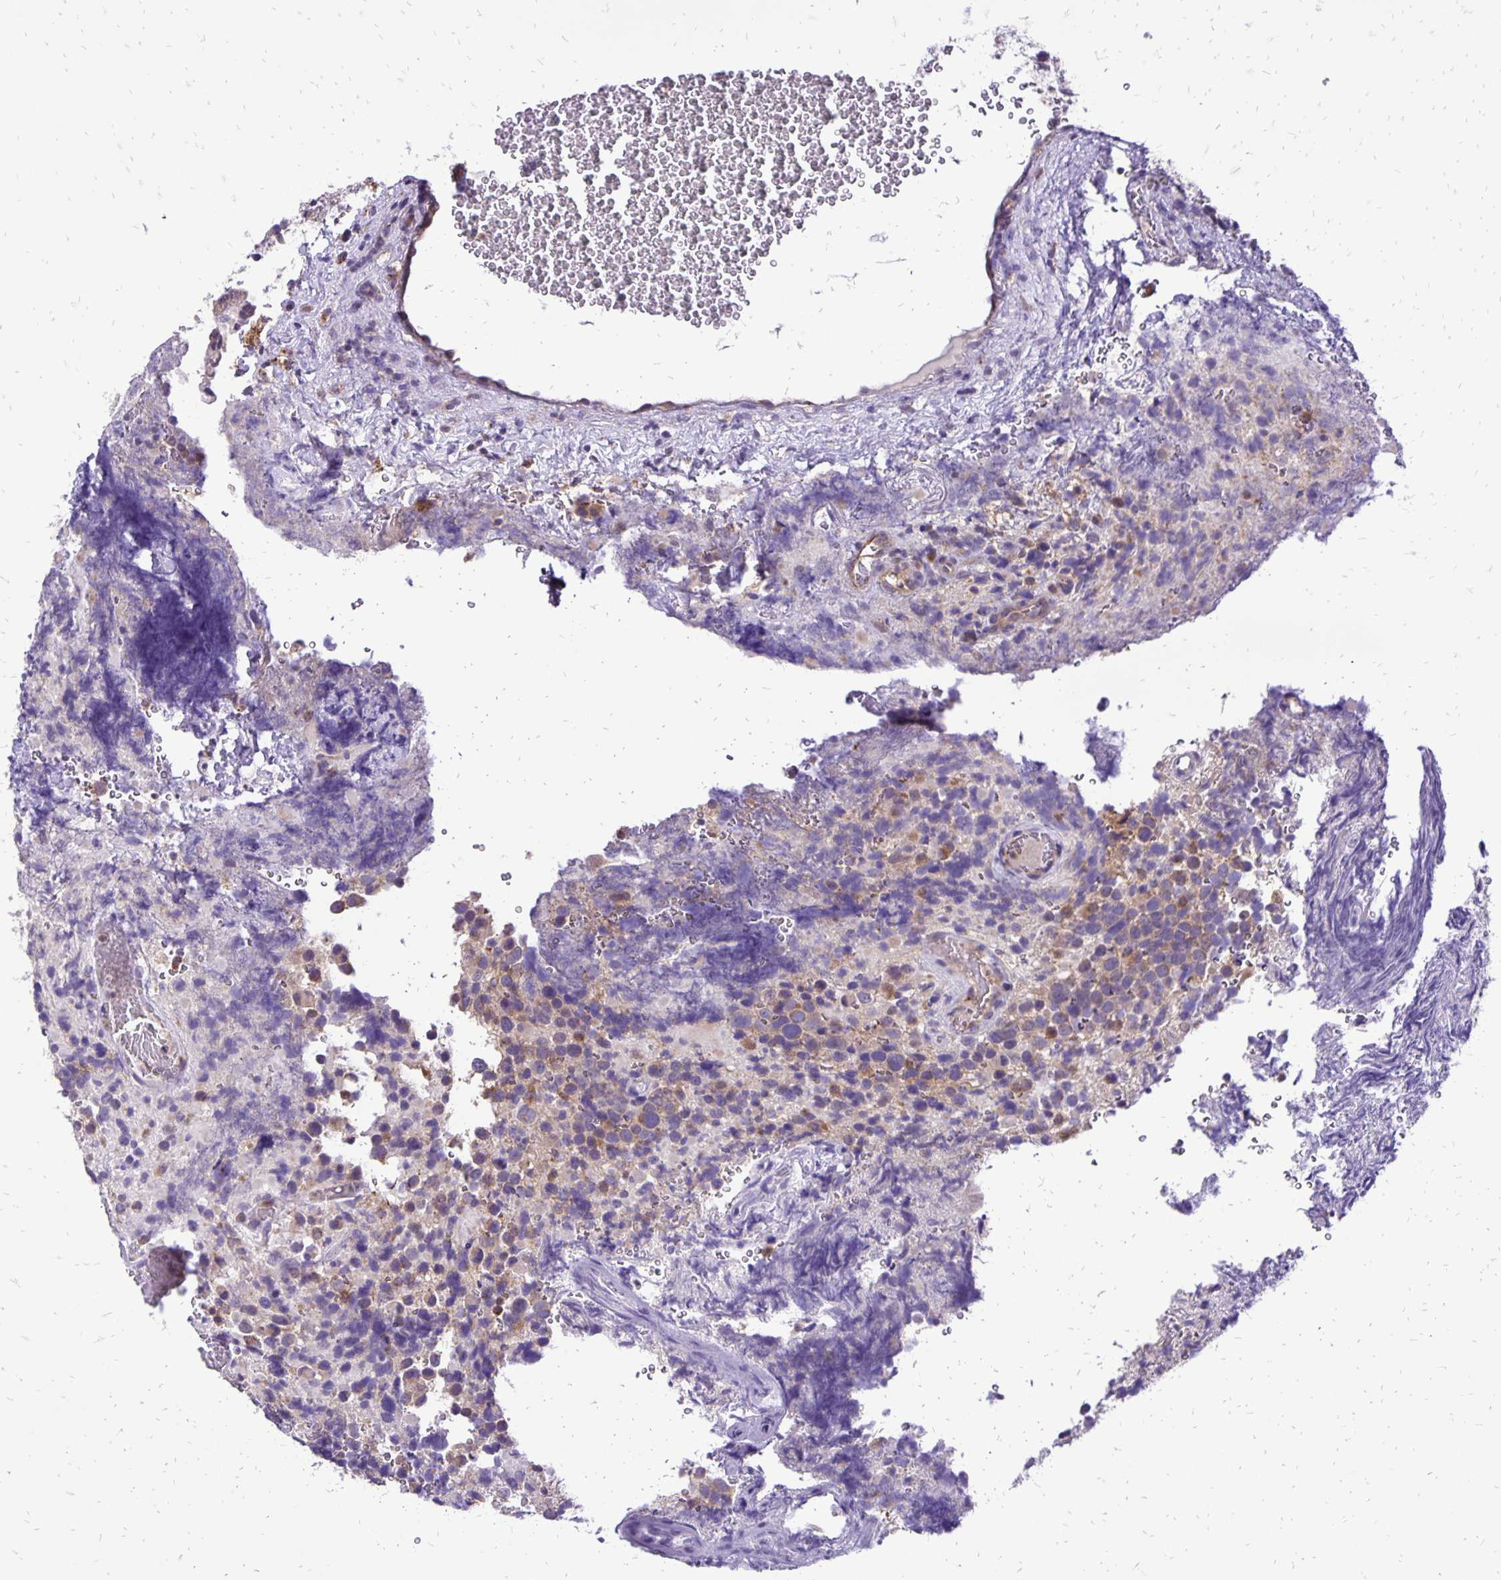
{"staining": {"intensity": "weak", "quantity": "<25%", "location": "cytoplasmic/membranous"}, "tissue": "glioma", "cell_type": "Tumor cells", "image_type": "cancer", "snomed": [{"axis": "morphology", "description": "Glioma, malignant, High grade"}, {"axis": "topography", "description": "Brain"}], "caption": "A high-resolution image shows immunohistochemistry staining of malignant high-grade glioma, which reveals no significant staining in tumor cells.", "gene": "EIF5A", "patient": {"sex": "female", "age": 40}}